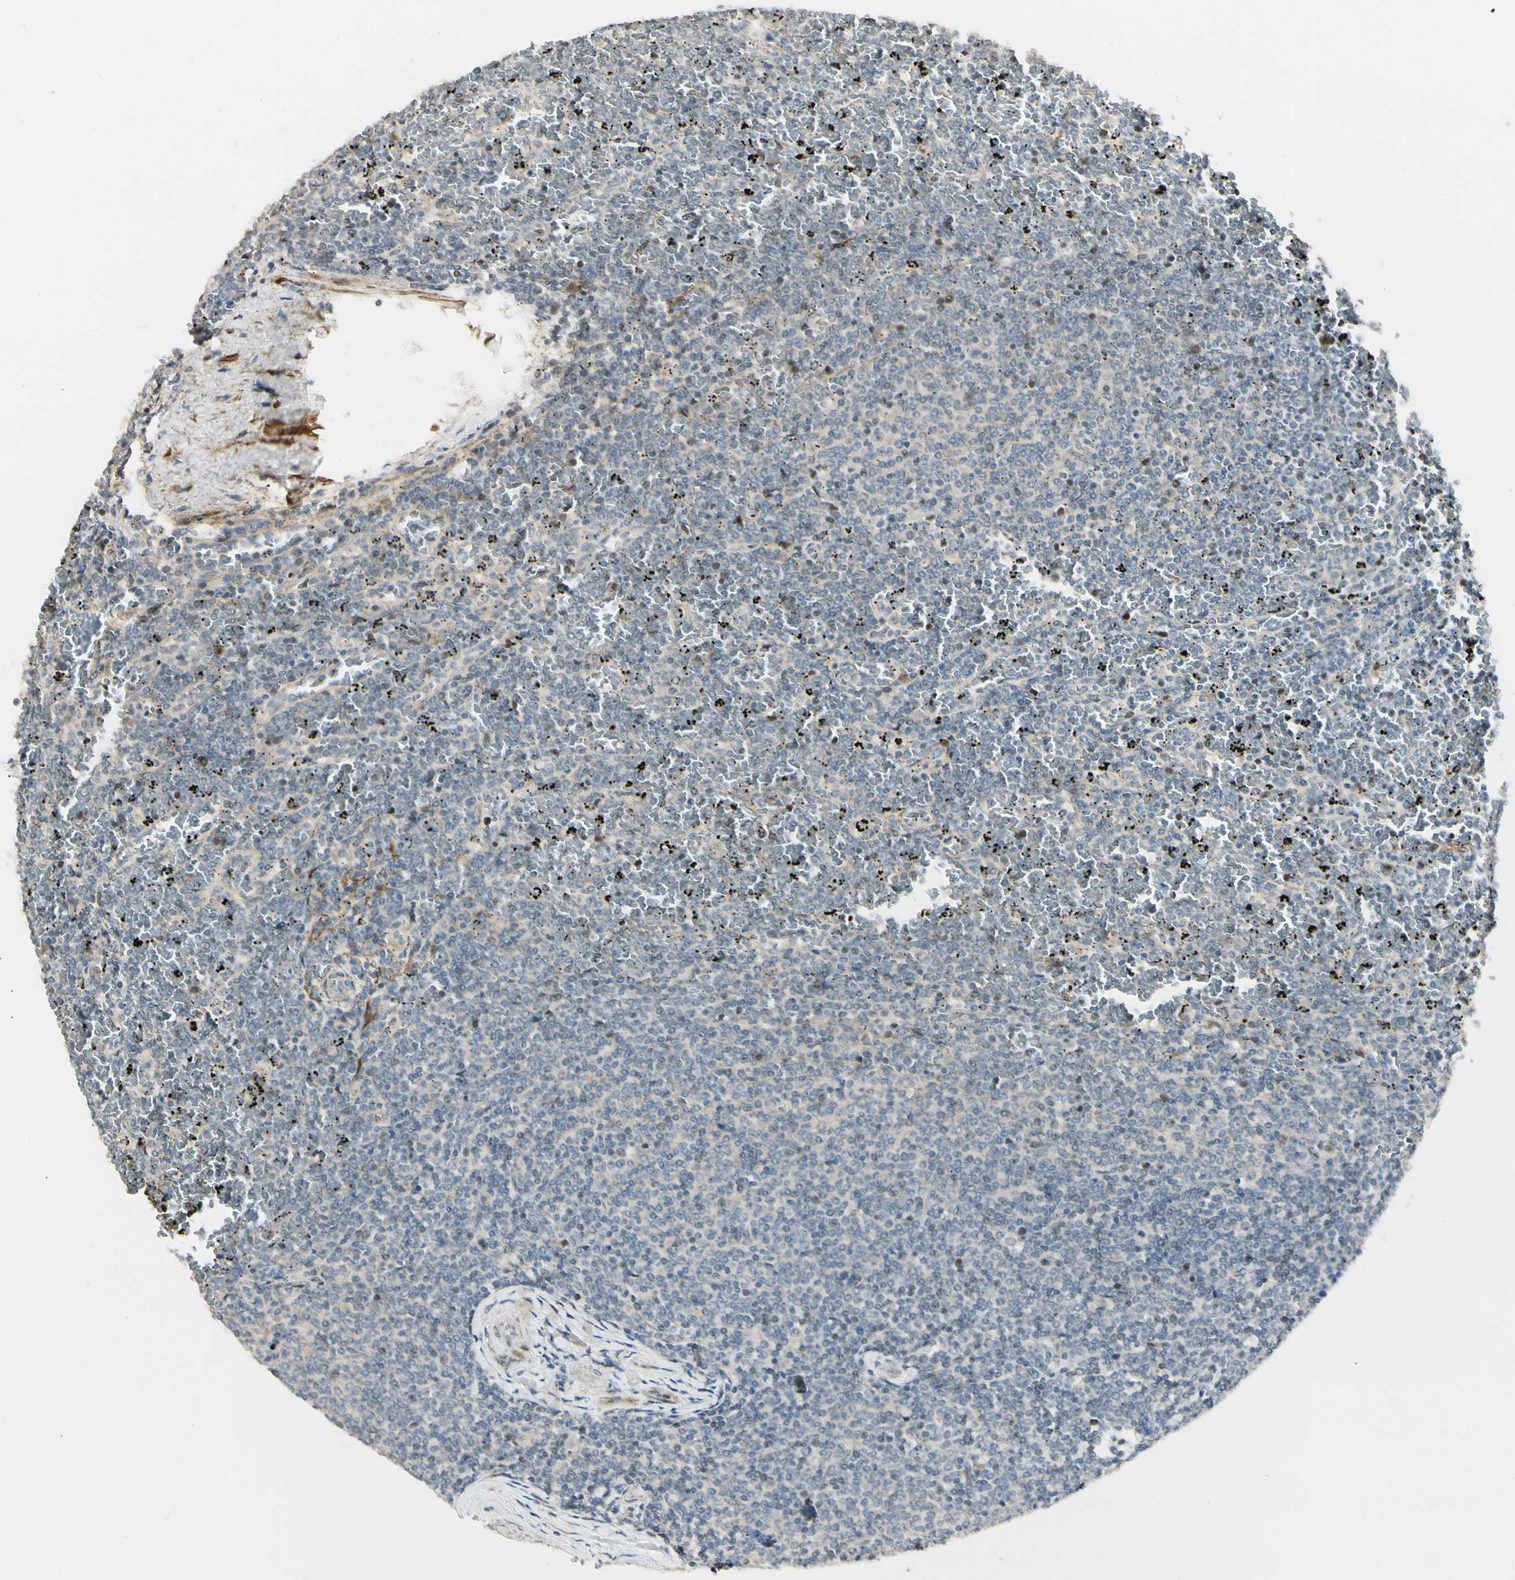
{"staining": {"intensity": "negative", "quantity": "none", "location": "none"}, "tissue": "lymphoma", "cell_type": "Tumor cells", "image_type": "cancer", "snomed": [{"axis": "morphology", "description": "Malignant lymphoma, non-Hodgkin's type, Low grade"}, {"axis": "topography", "description": "Spleen"}], "caption": "IHC micrograph of neoplastic tissue: human lymphoma stained with DAB (3,3'-diaminobenzidine) shows no significant protein expression in tumor cells.", "gene": "P4HA3", "patient": {"sex": "female", "age": 77}}